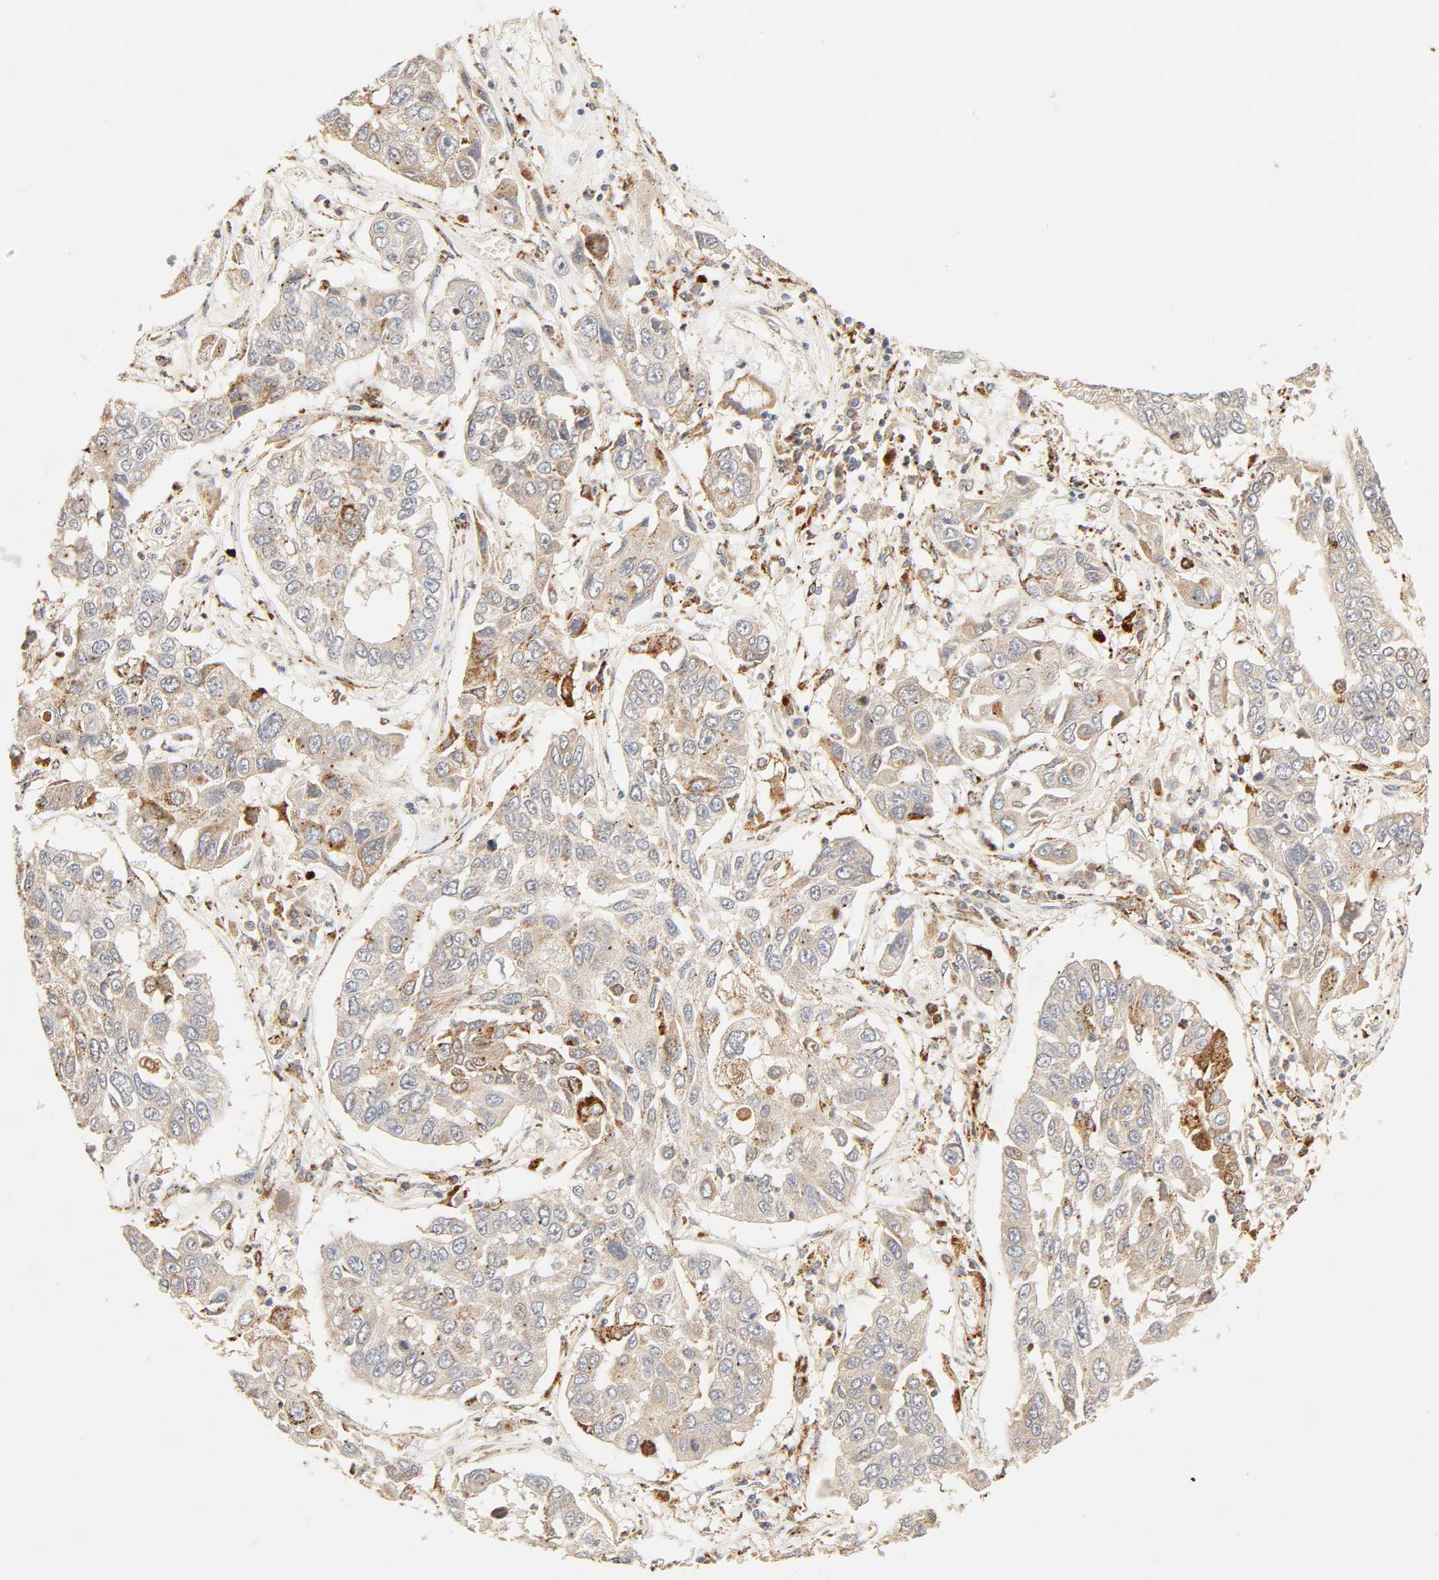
{"staining": {"intensity": "weak", "quantity": ">75%", "location": "cytoplasmic/membranous"}, "tissue": "lung cancer", "cell_type": "Tumor cells", "image_type": "cancer", "snomed": [{"axis": "morphology", "description": "Squamous cell carcinoma, NOS"}, {"axis": "topography", "description": "Lung"}], "caption": "A brown stain highlights weak cytoplasmic/membranous expression of a protein in human lung squamous cell carcinoma tumor cells.", "gene": "MAPK6", "patient": {"sex": "male", "age": 71}}